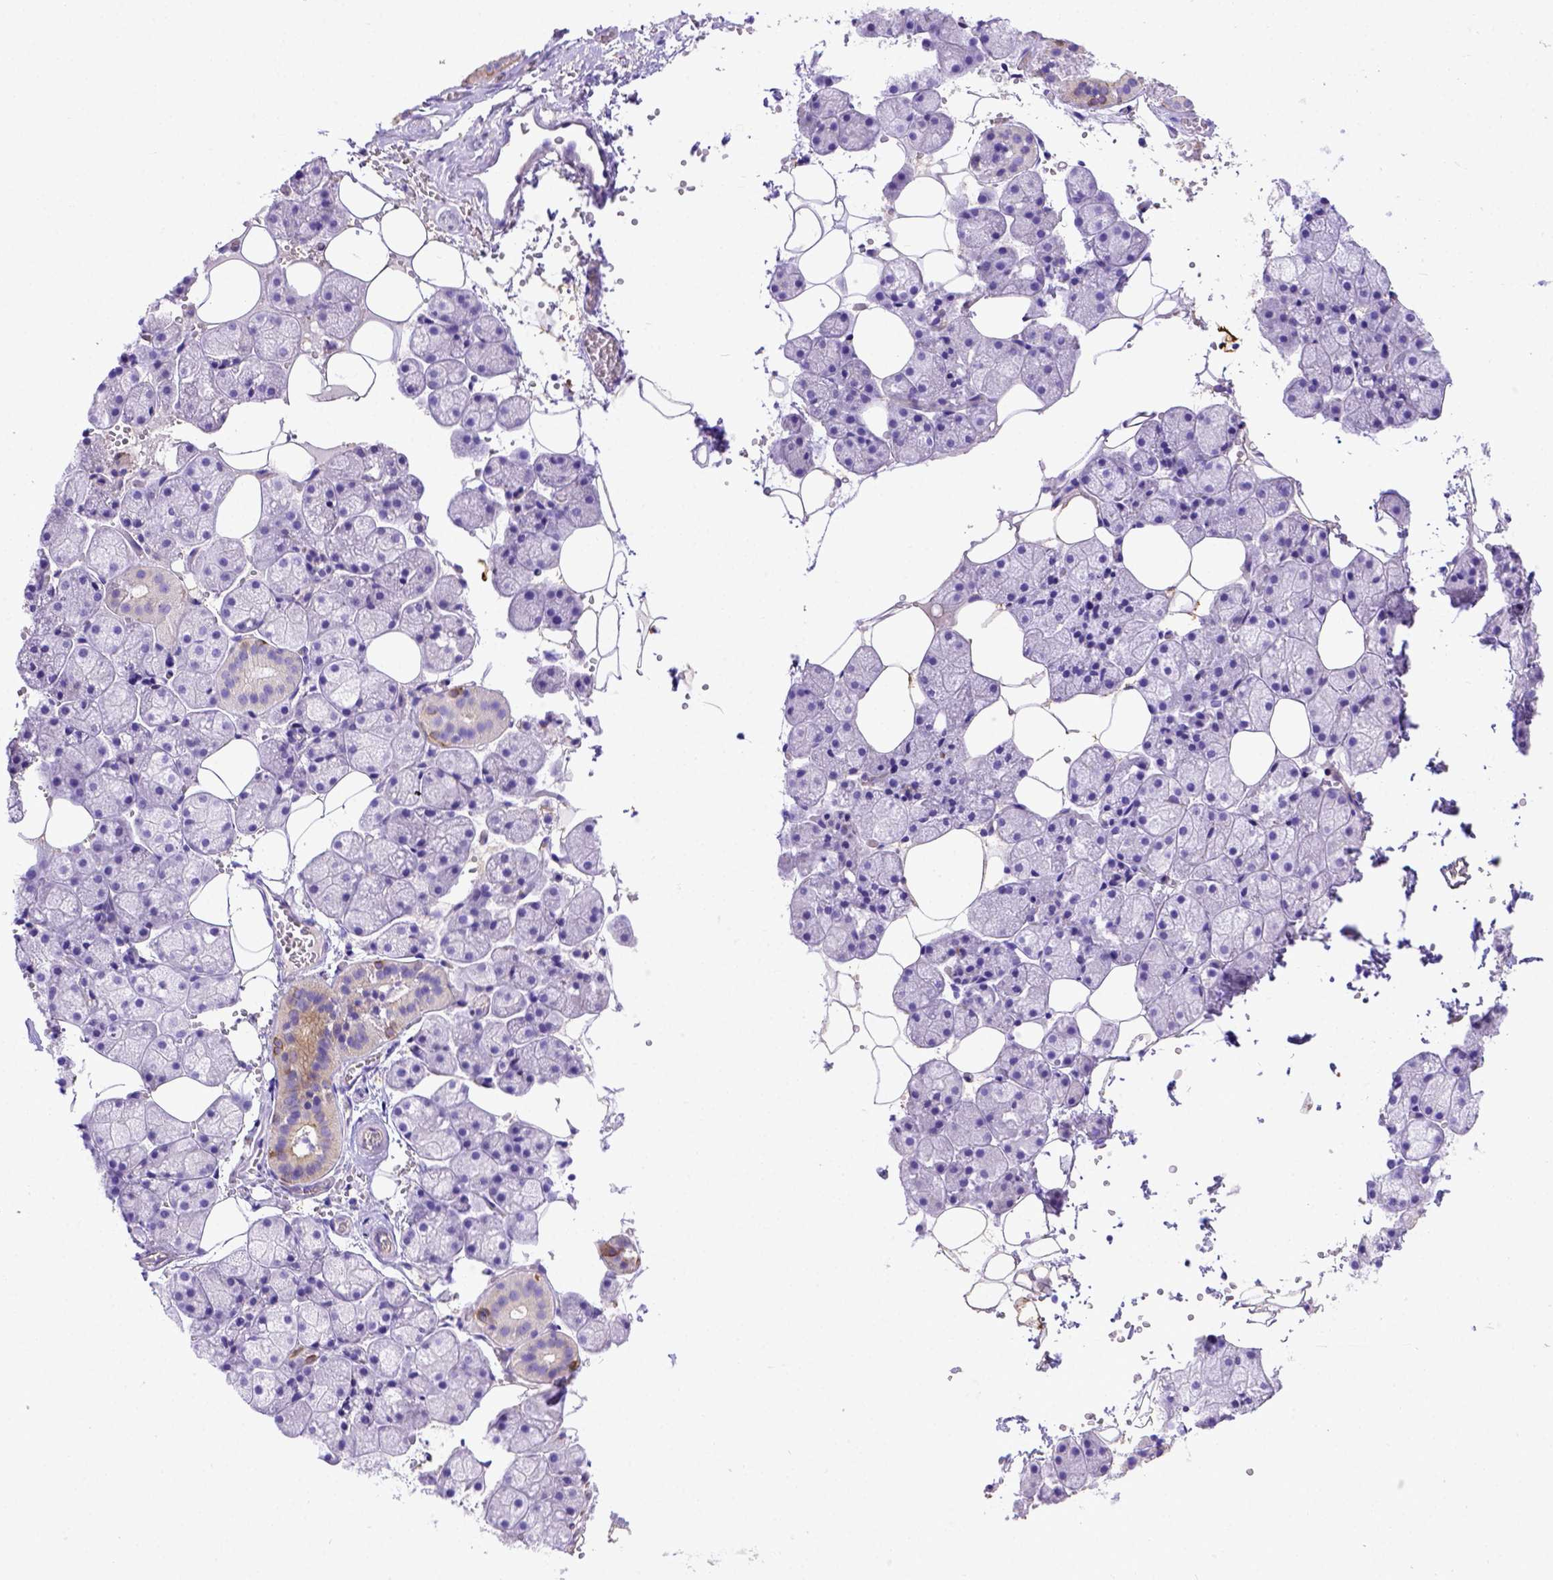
{"staining": {"intensity": "weak", "quantity": "25%-75%", "location": "cytoplasmic/membranous"}, "tissue": "salivary gland", "cell_type": "Glandular cells", "image_type": "normal", "snomed": [{"axis": "morphology", "description": "Normal tissue, NOS"}, {"axis": "topography", "description": "Salivary gland"}], "caption": "Protein staining by immunohistochemistry (IHC) demonstrates weak cytoplasmic/membranous staining in approximately 25%-75% of glandular cells in benign salivary gland.", "gene": "LRRC18", "patient": {"sex": "male", "age": 38}}